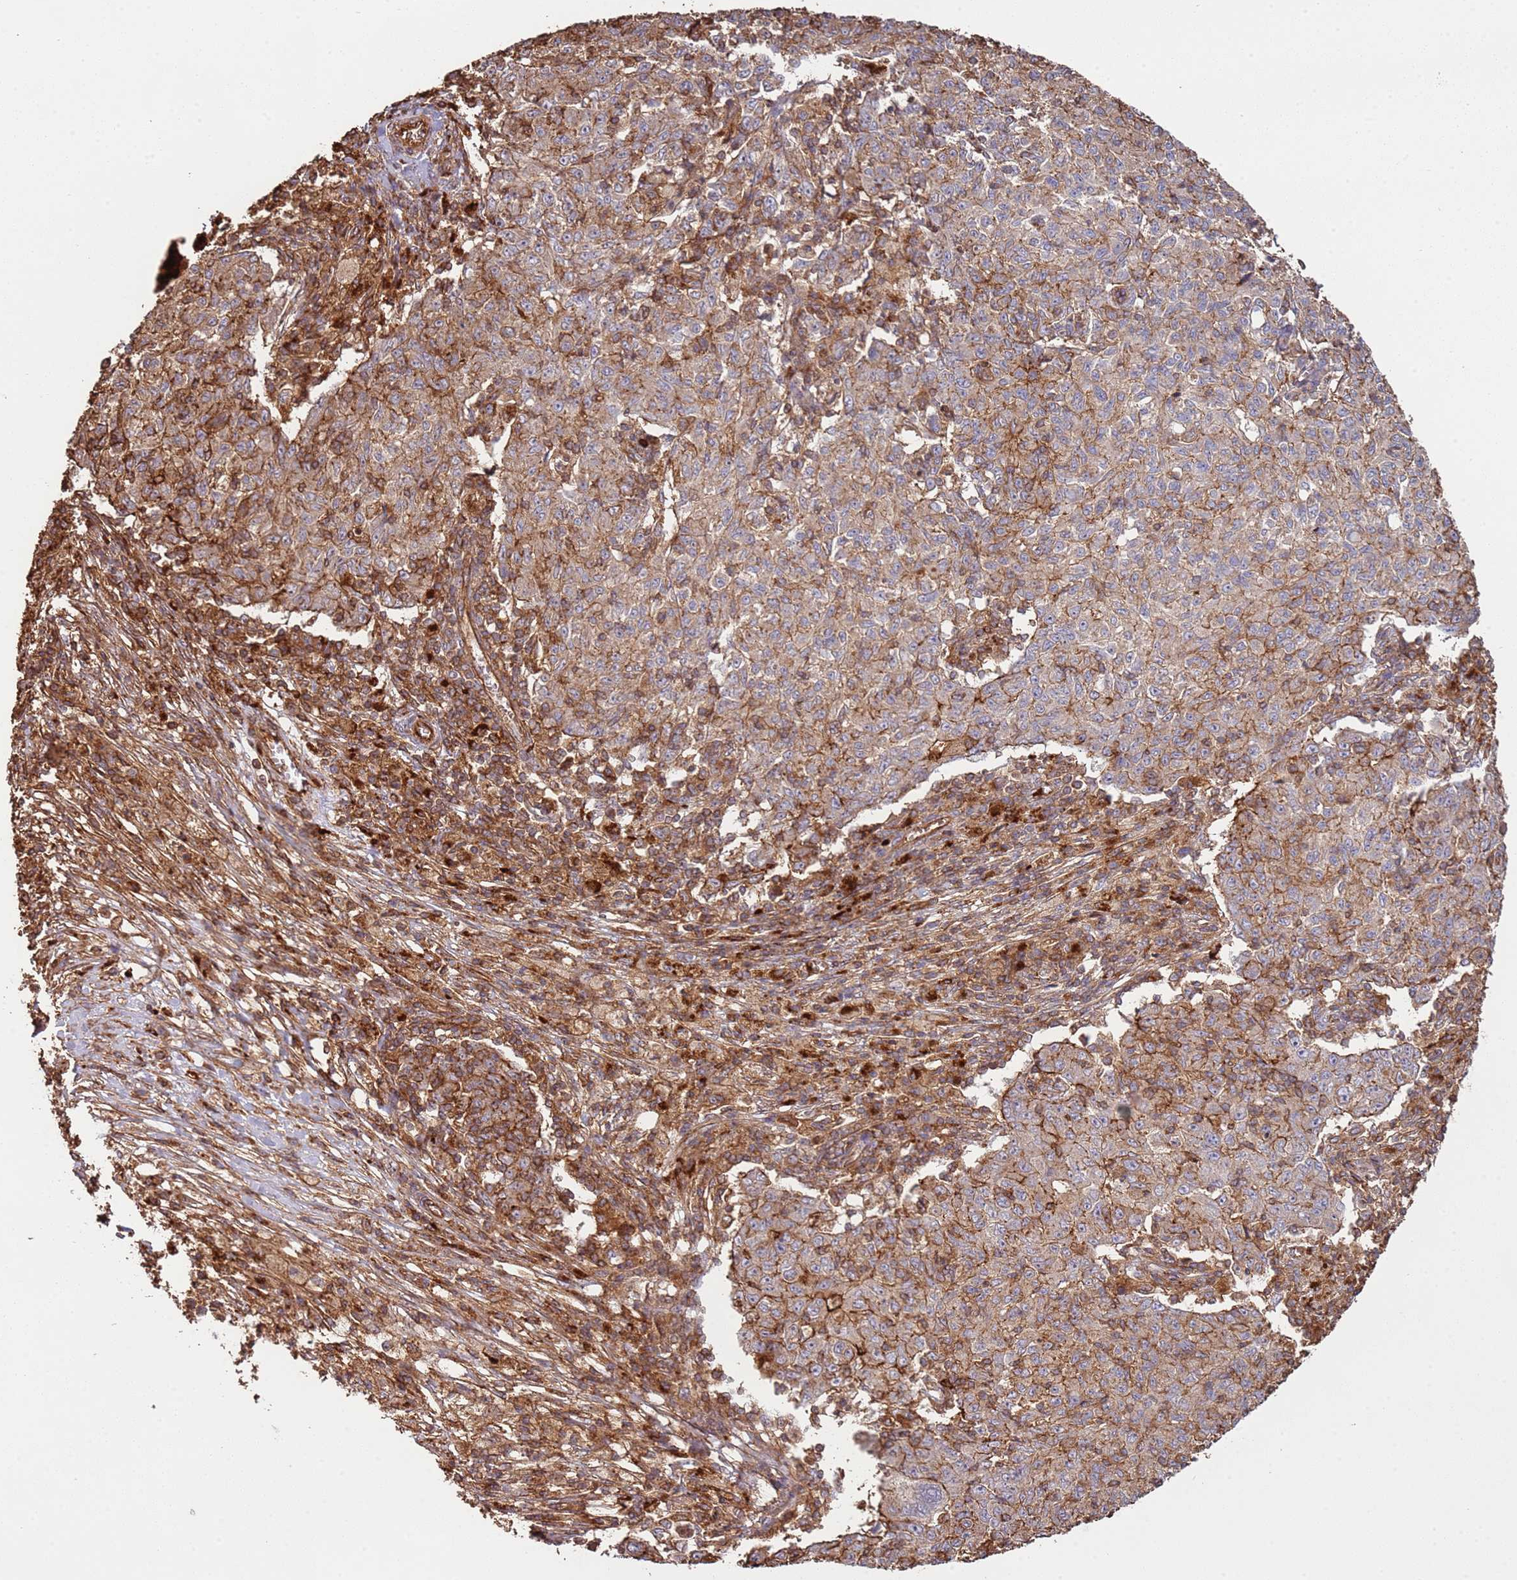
{"staining": {"intensity": "moderate", "quantity": "25%-75%", "location": "cytoplasmic/membranous"}, "tissue": "ovarian cancer", "cell_type": "Tumor cells", "image_type": "cancer", "snomed": [{"axis": "morphology", "description": "Carcinoma, endometroid"}, {"axis": "topography", "description": "Ovary"}], "caption": "Moderate cytoplasmic/membranous expression is identified in approximately 25%-75% of tumor cells in ovarian cancer.", "gene": "NDUFAF4", "patient": {"sex": "female", "age": 42}}